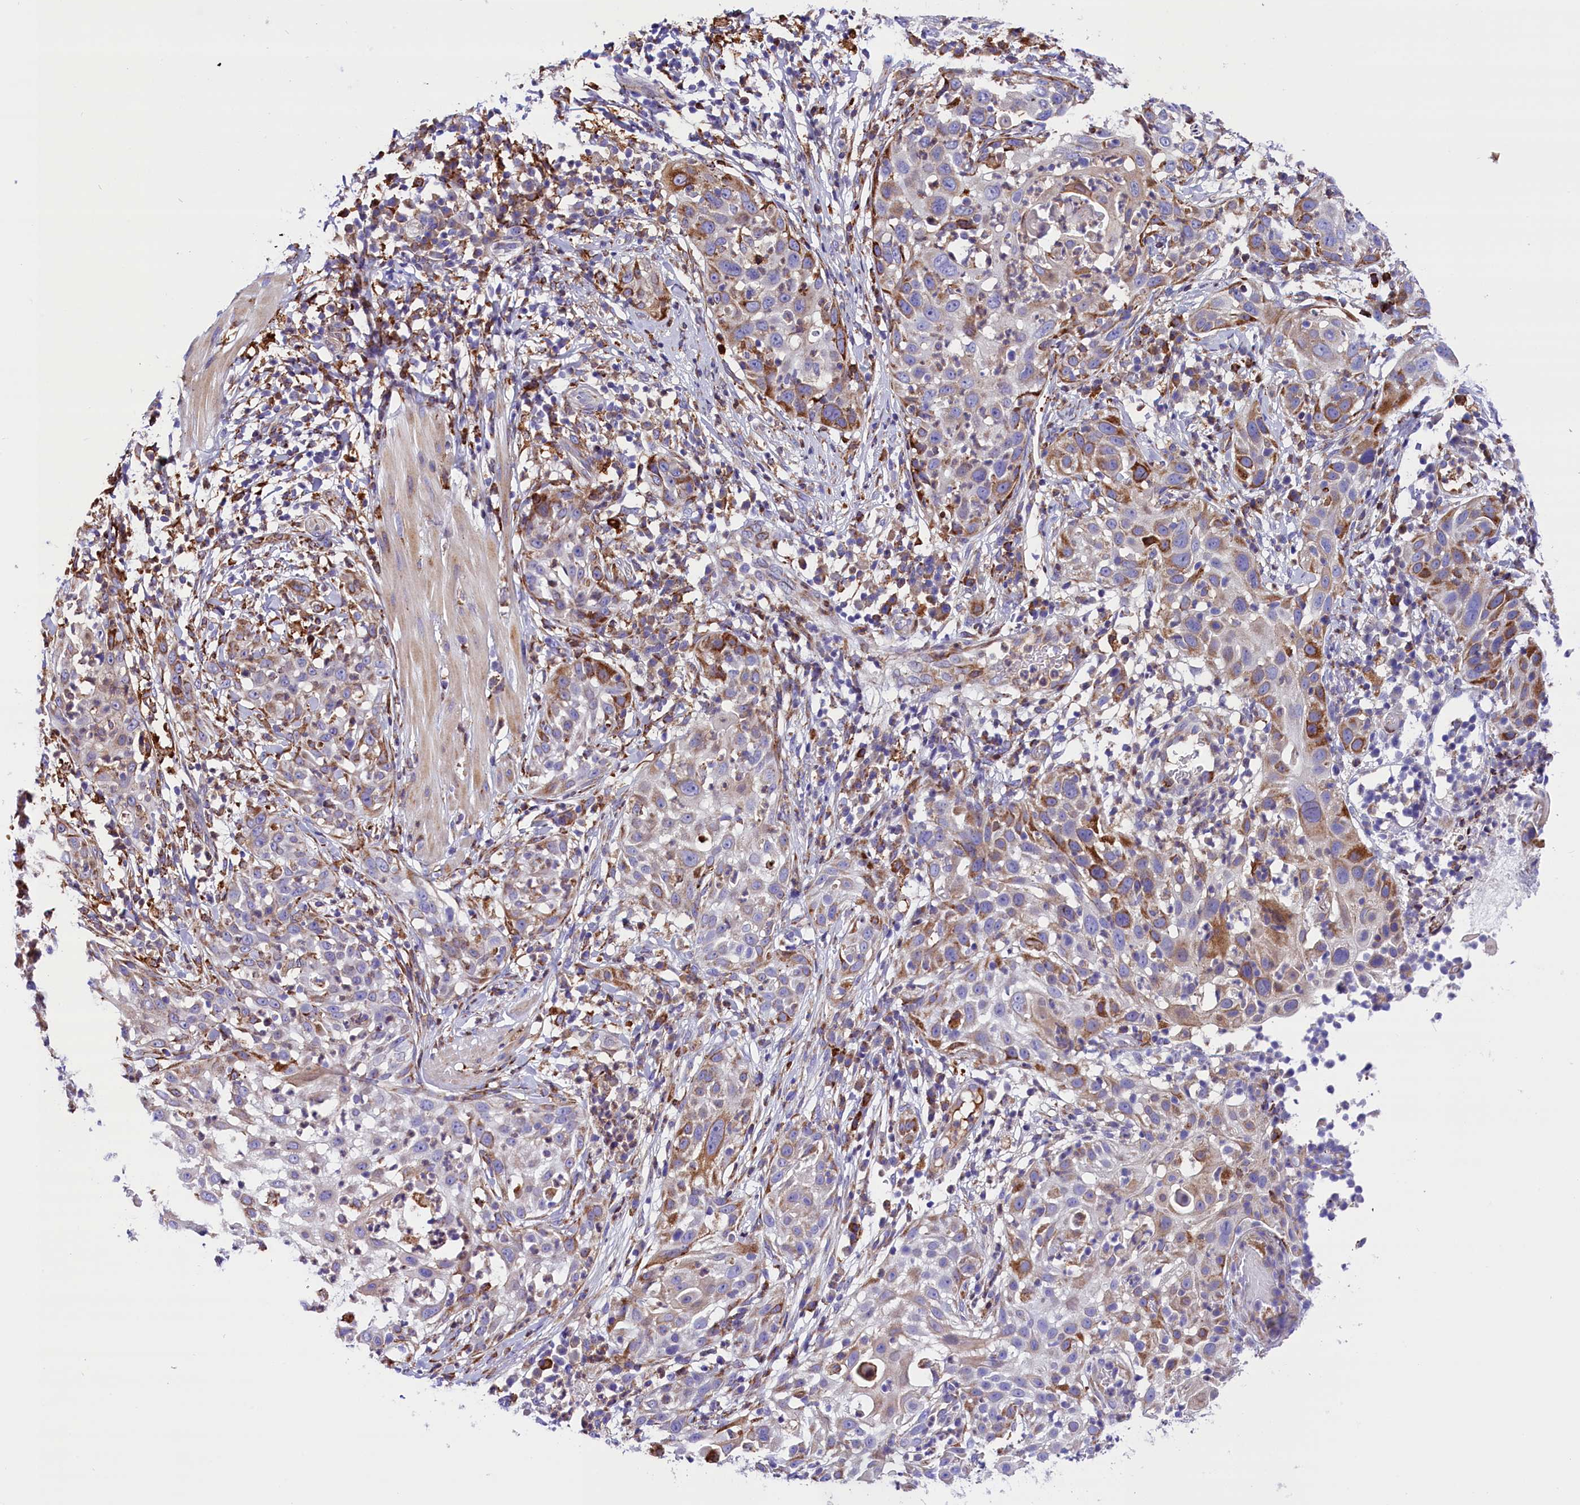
{"staining": {"intensity": "moderate", "quantity": "<25%", "location": "cytoplasmic/membranous"}, "tissue": "skin cancer", "cell_type": "Tumor cells", "image_type": "cancer", "snomed": [{"axis": "morphology", "description": "Squamous cell carcinoma, NOS"}, {"axis": "topography", "description": "Skin"}], "caption": "High-magnification brightfield microscopy of skin squamous cell carcinoma stained with DAB (brown) and counterstained with hematoxylin (blue). tumor cells exhibit moderate cytoplasmic/membranous expression is identified in approximately<25% of cells.", "gene": "CMTR2", "patient": {"sex": "female", "age": 44}}